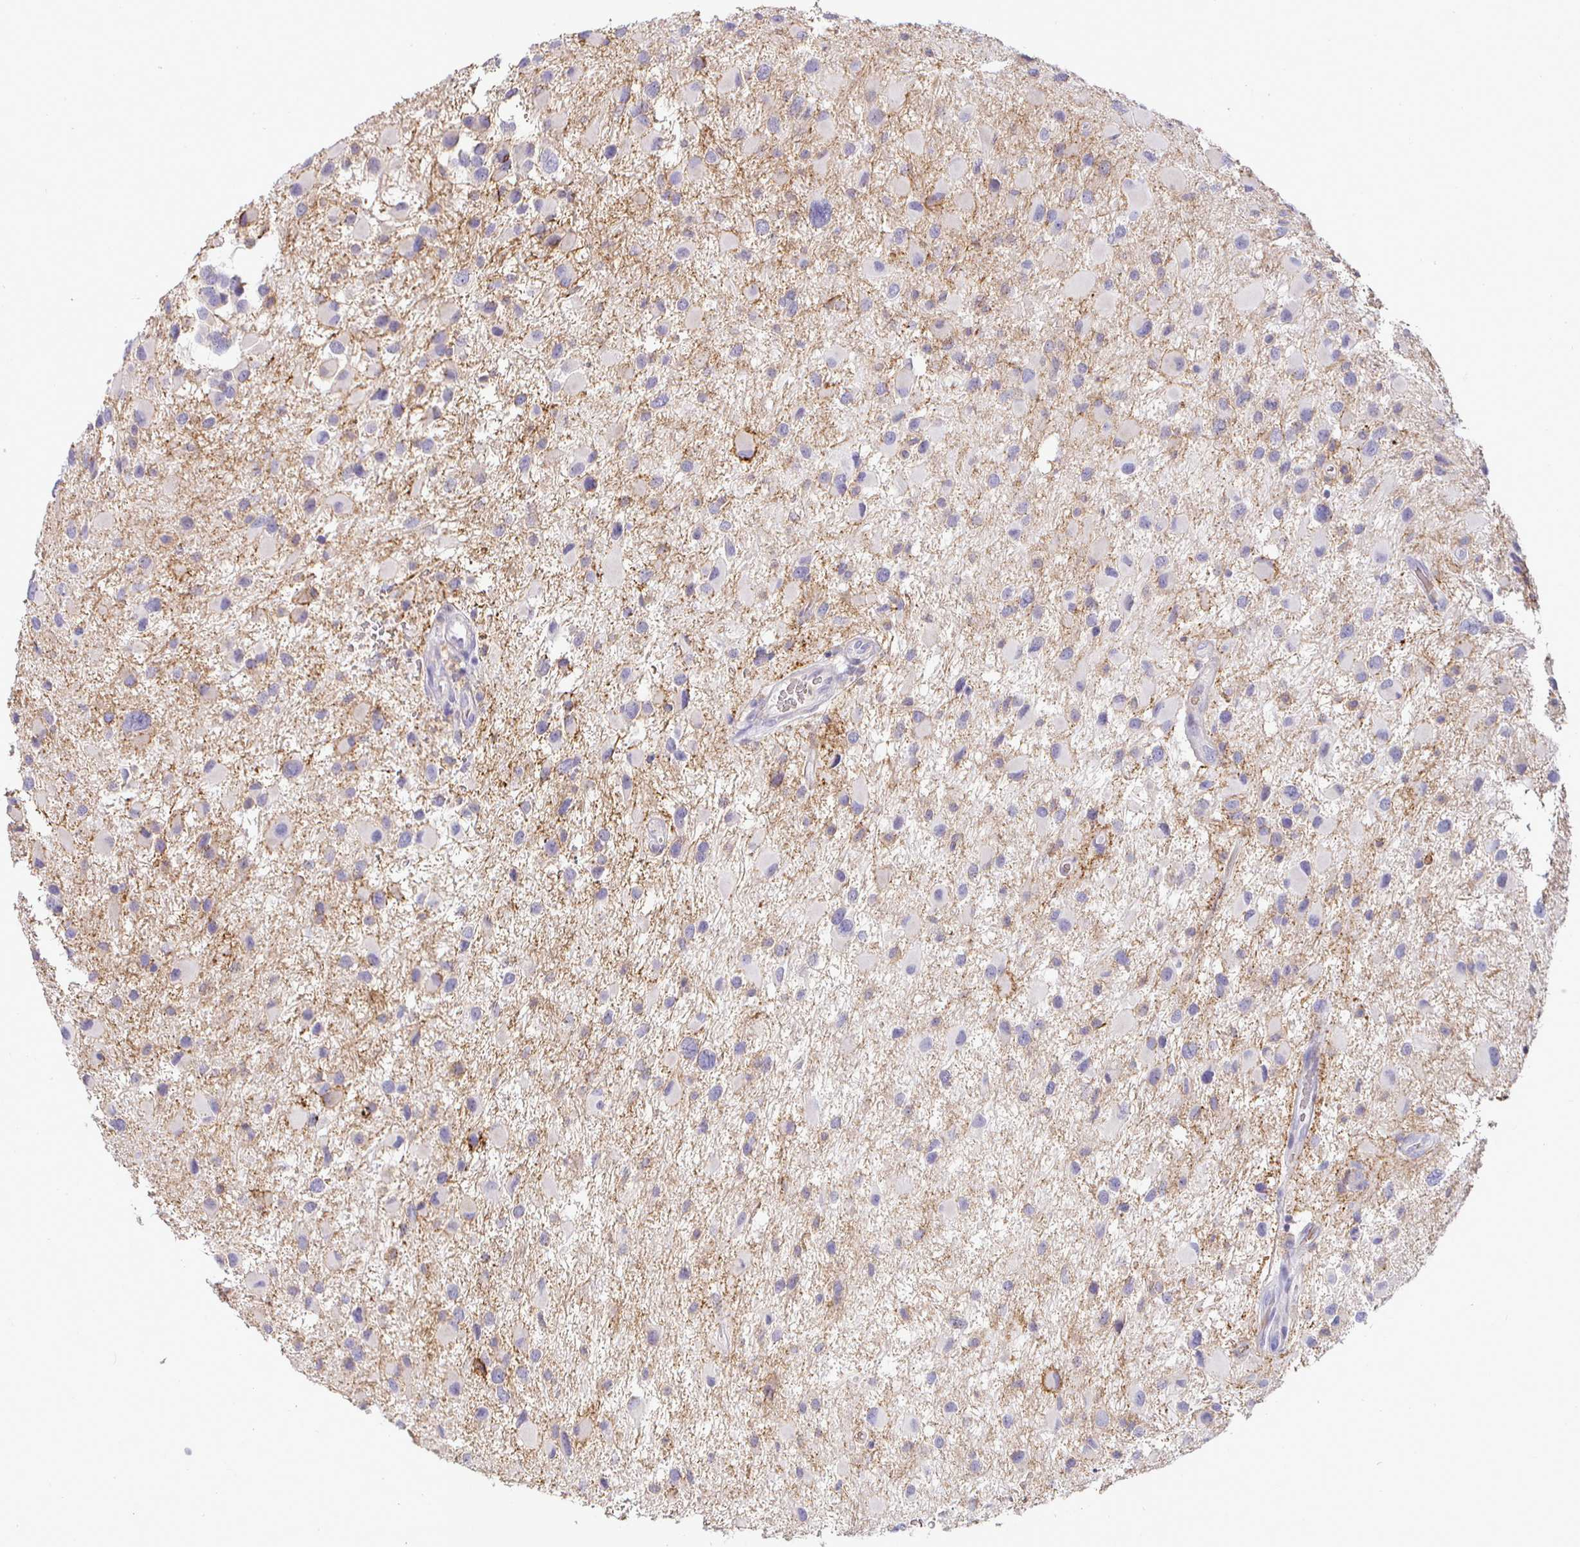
{"staining": {"intensity": "negative", "quantity": "none", "location": "none"}, "tissue": "glioma", "cell_type": "Tumor cells", "image_type": "cancer", "snomed": [{"axis": "morphology", "description": "Glioma, malignant, High grade"}, {"axis": "topography", "description": "Brain"}], "caption": "High magnification brightfield microscopy of high-grade glioma (malignant) stained with DAB (3,3'-diaminobenzidine) (brown) and counterstained with hematoxylin (blue): tumor cells show no significant staining.", "gene": "SIRPA", "patient": {"sex": "female", "age": 40}}